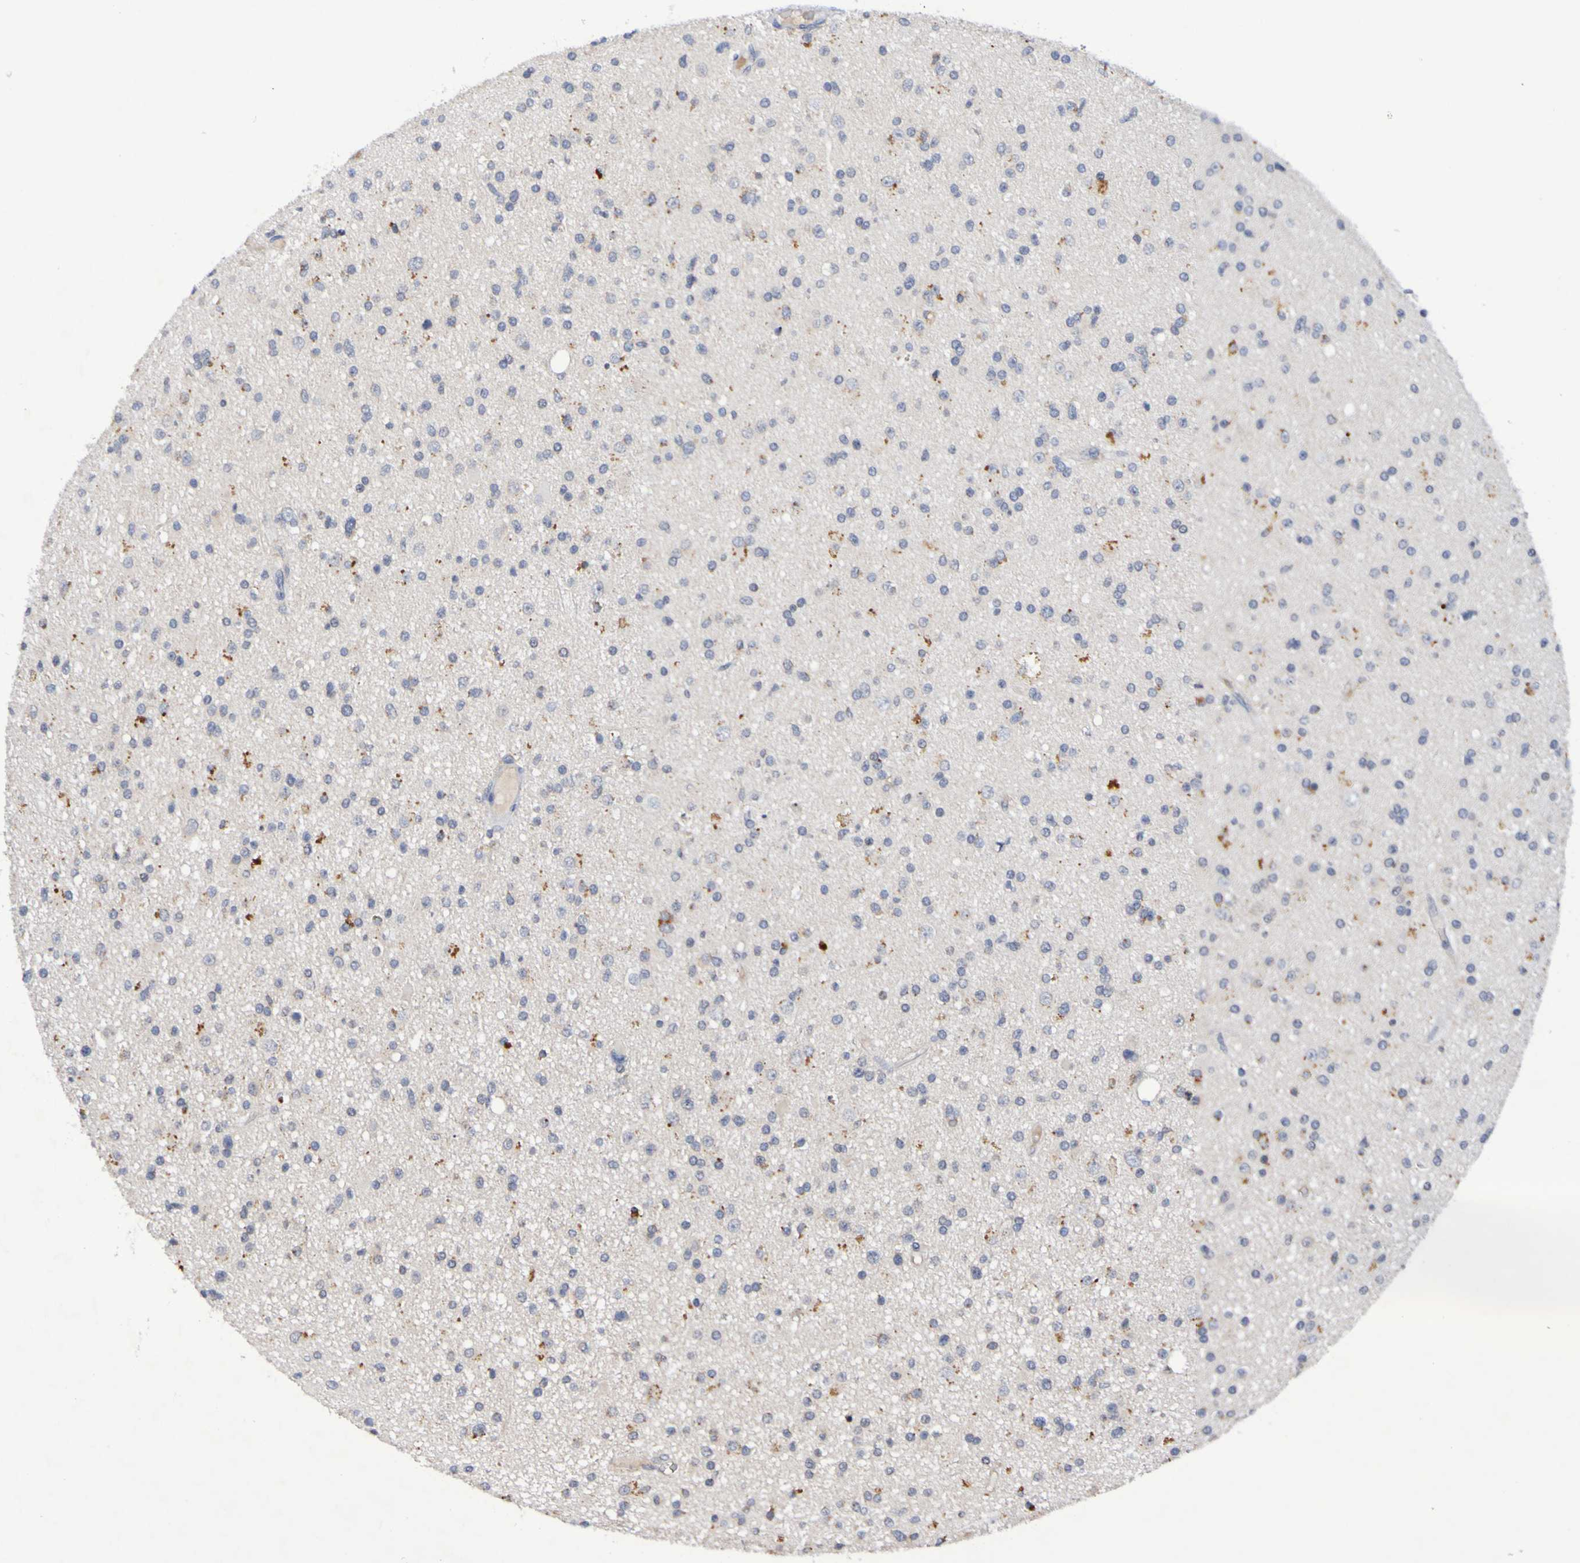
{"staining": {"intensity": "moderate", "quantity": "<25%", "location": "cytoplasmic/membranous"}, "tissue": "glioma", "cell_type": "Tumor cells", "image_type": "cancer", "snomed": [{"axis": "morphology", "description": "Glioma, malignant, High grade"}, {"axis": "topography", "description": "Brain"}], "caption": "Immunohistochemistry (DAB (3,3'-diaminobenzidine)) staining of human malignant glioma (high-grade) exhibits moderate cytoplasmic/membranous protein expression in approximately <25% of tumor cells.", "gene": "PTP4A2", "patient": {"sex": "male", "age": 33}}